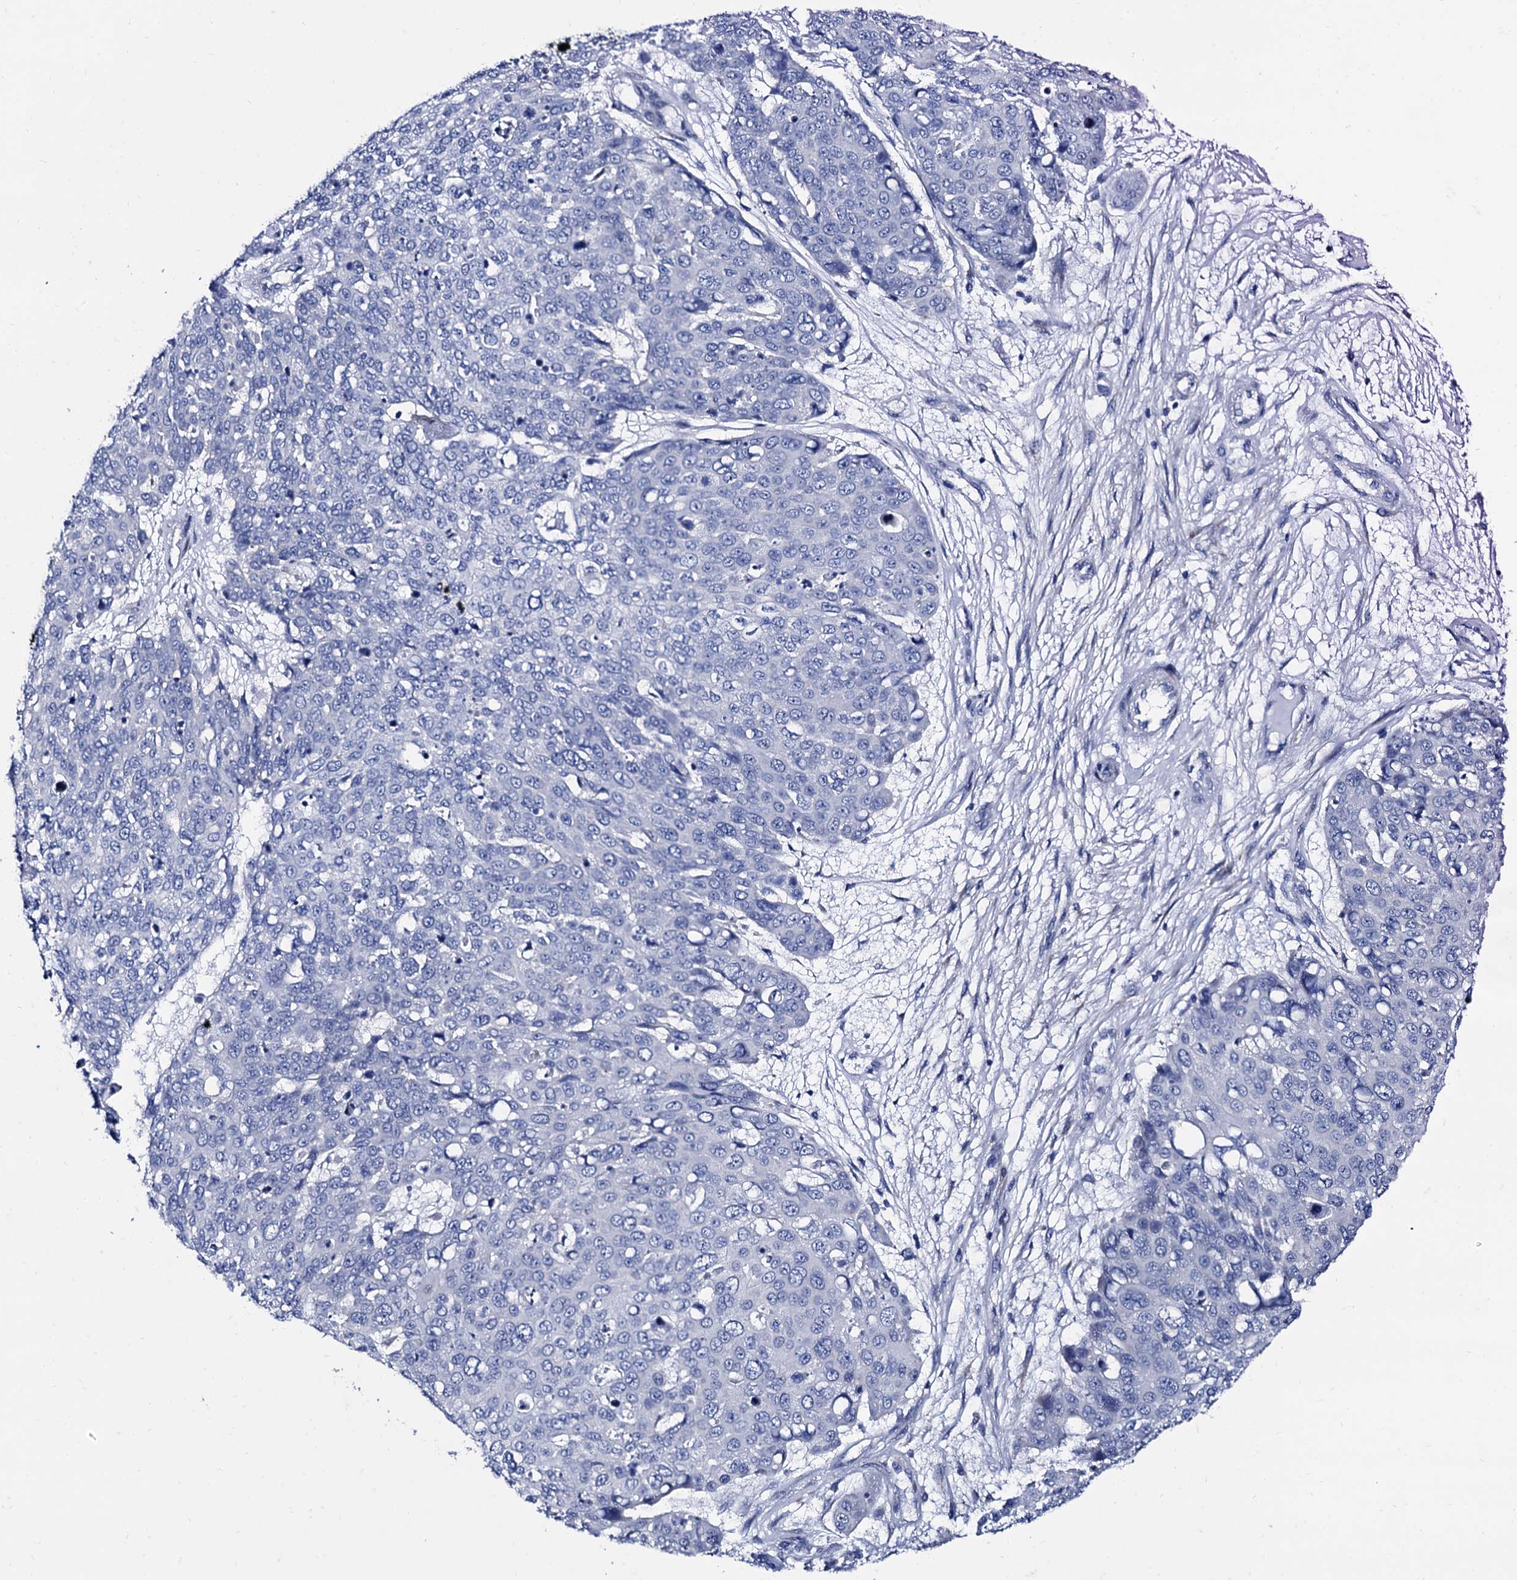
{"staining": {"intensity": "negative", "quantity": "none", "location": "none"}, "tissue": "skin cancer", "cell_type": "Tumor cells", "image_type": "cancer", "snomed": [{"axis": "morphology", "description": "Squamous cell carcinoma, NOS"}, {"axis": "topography", "description": "Skin"}], "caption": "Micrograph shows no significant protein staining in tumor cells of skin cancer. (DAB (3,3'-diaminobenzidine) IHC with hematoxylin counter stain).", "gene": "FOXR2", "patient": {"sex": "male", "age": 71}}